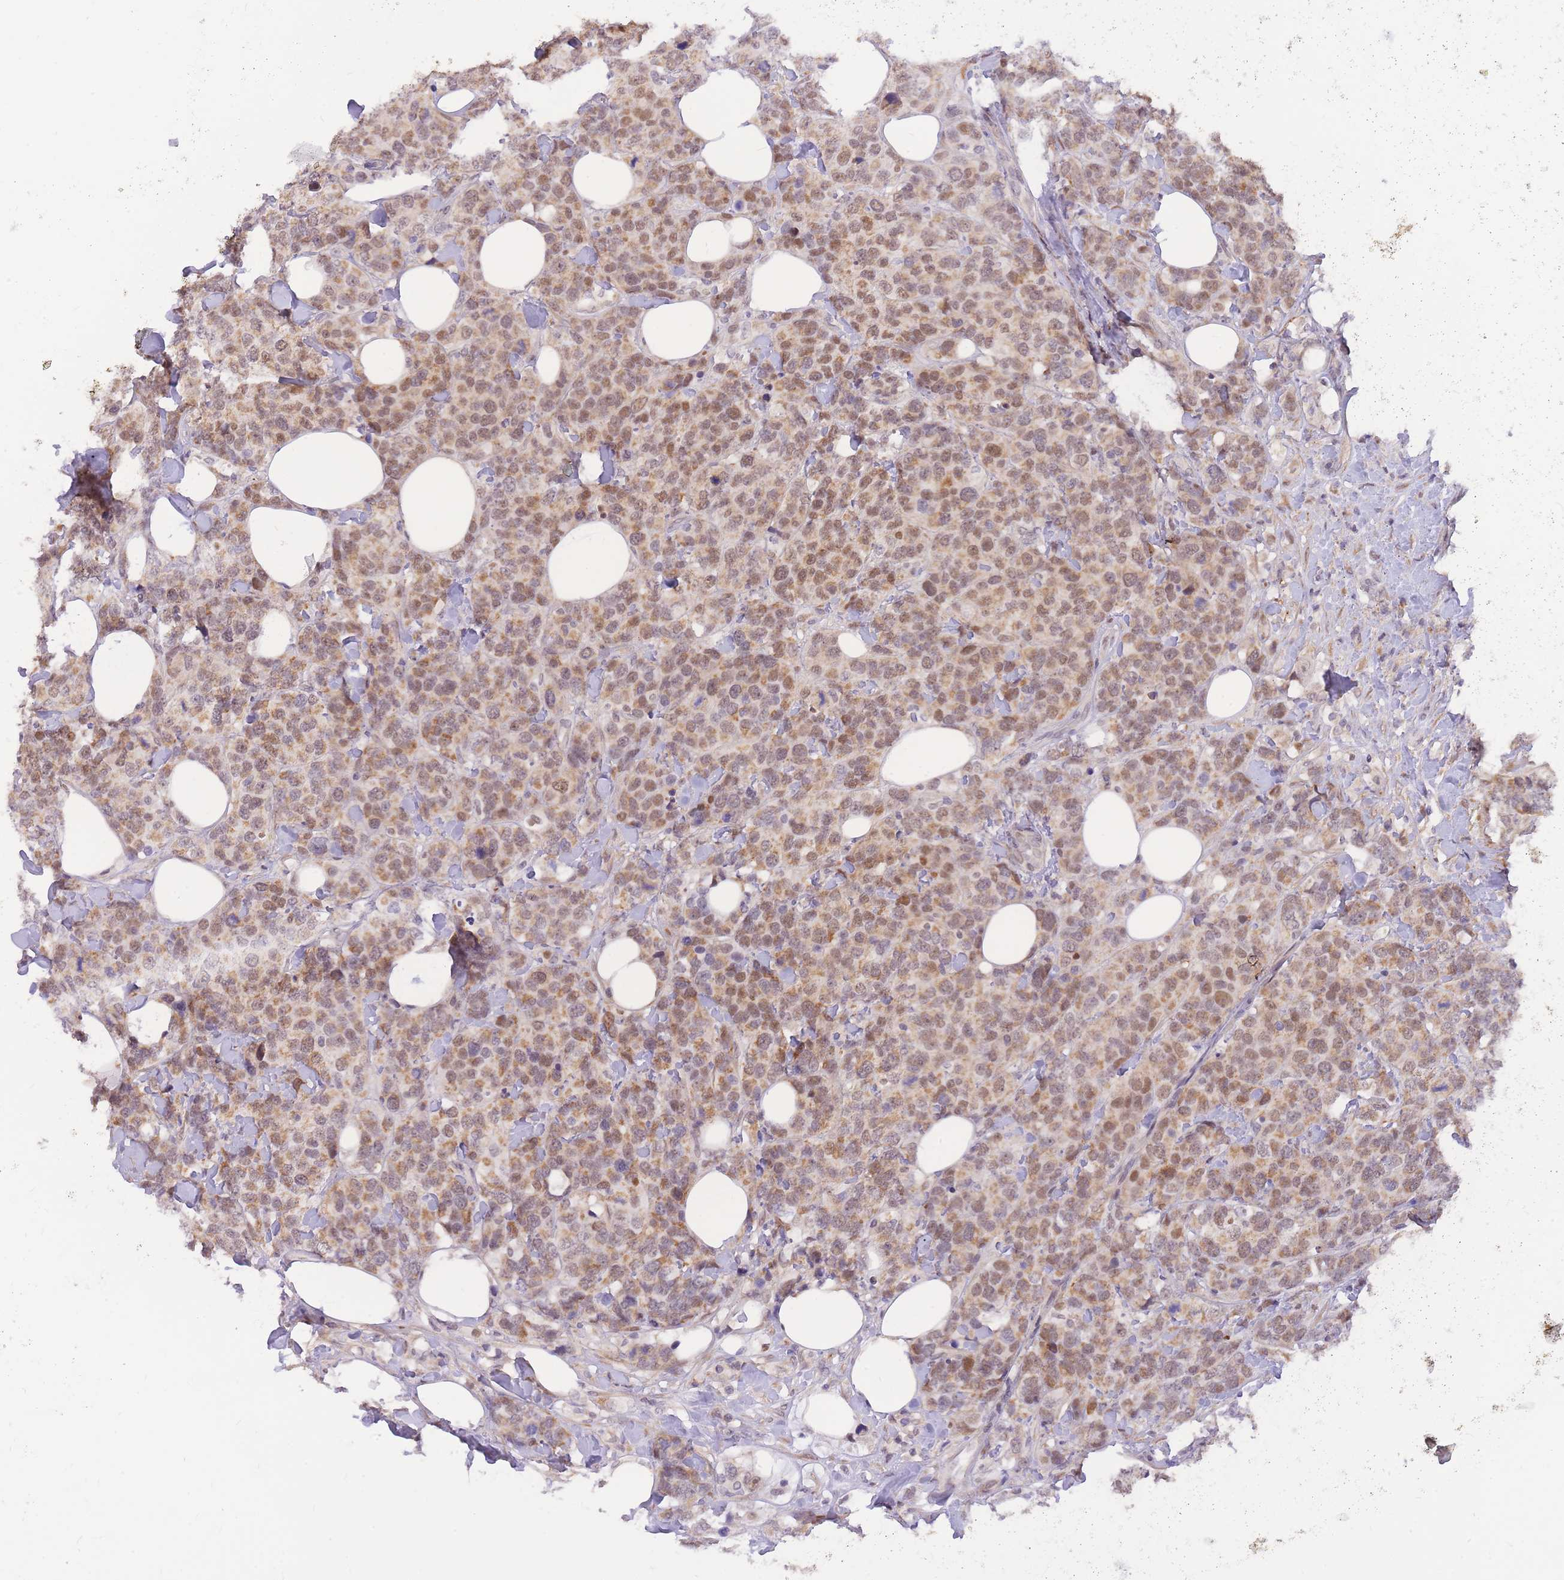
{"staining": {"intensity": "moderate", "quantity": ">75%", "location": "cytoplasmic/membranous,nuclear"}, "tissue": "breast cancer", "cell_type": "Tumor cells", "image_type": "cancer", "snomed": [{"axis": "morphology", "description": "Lobular carcinoma"}, {"axis": "topography", "description": "Breast"}], "caption": "Protein analysis of breast cancer tissue displays moderate cytoplasmic/membranous and nuclear staining in about >75% of tumor cells. Immunohistochemistry stains the protein of interest in brown and the nuclei are stained blue.", "gene": "MINDY2", "patient": {"sex": "female", "age": 59}}